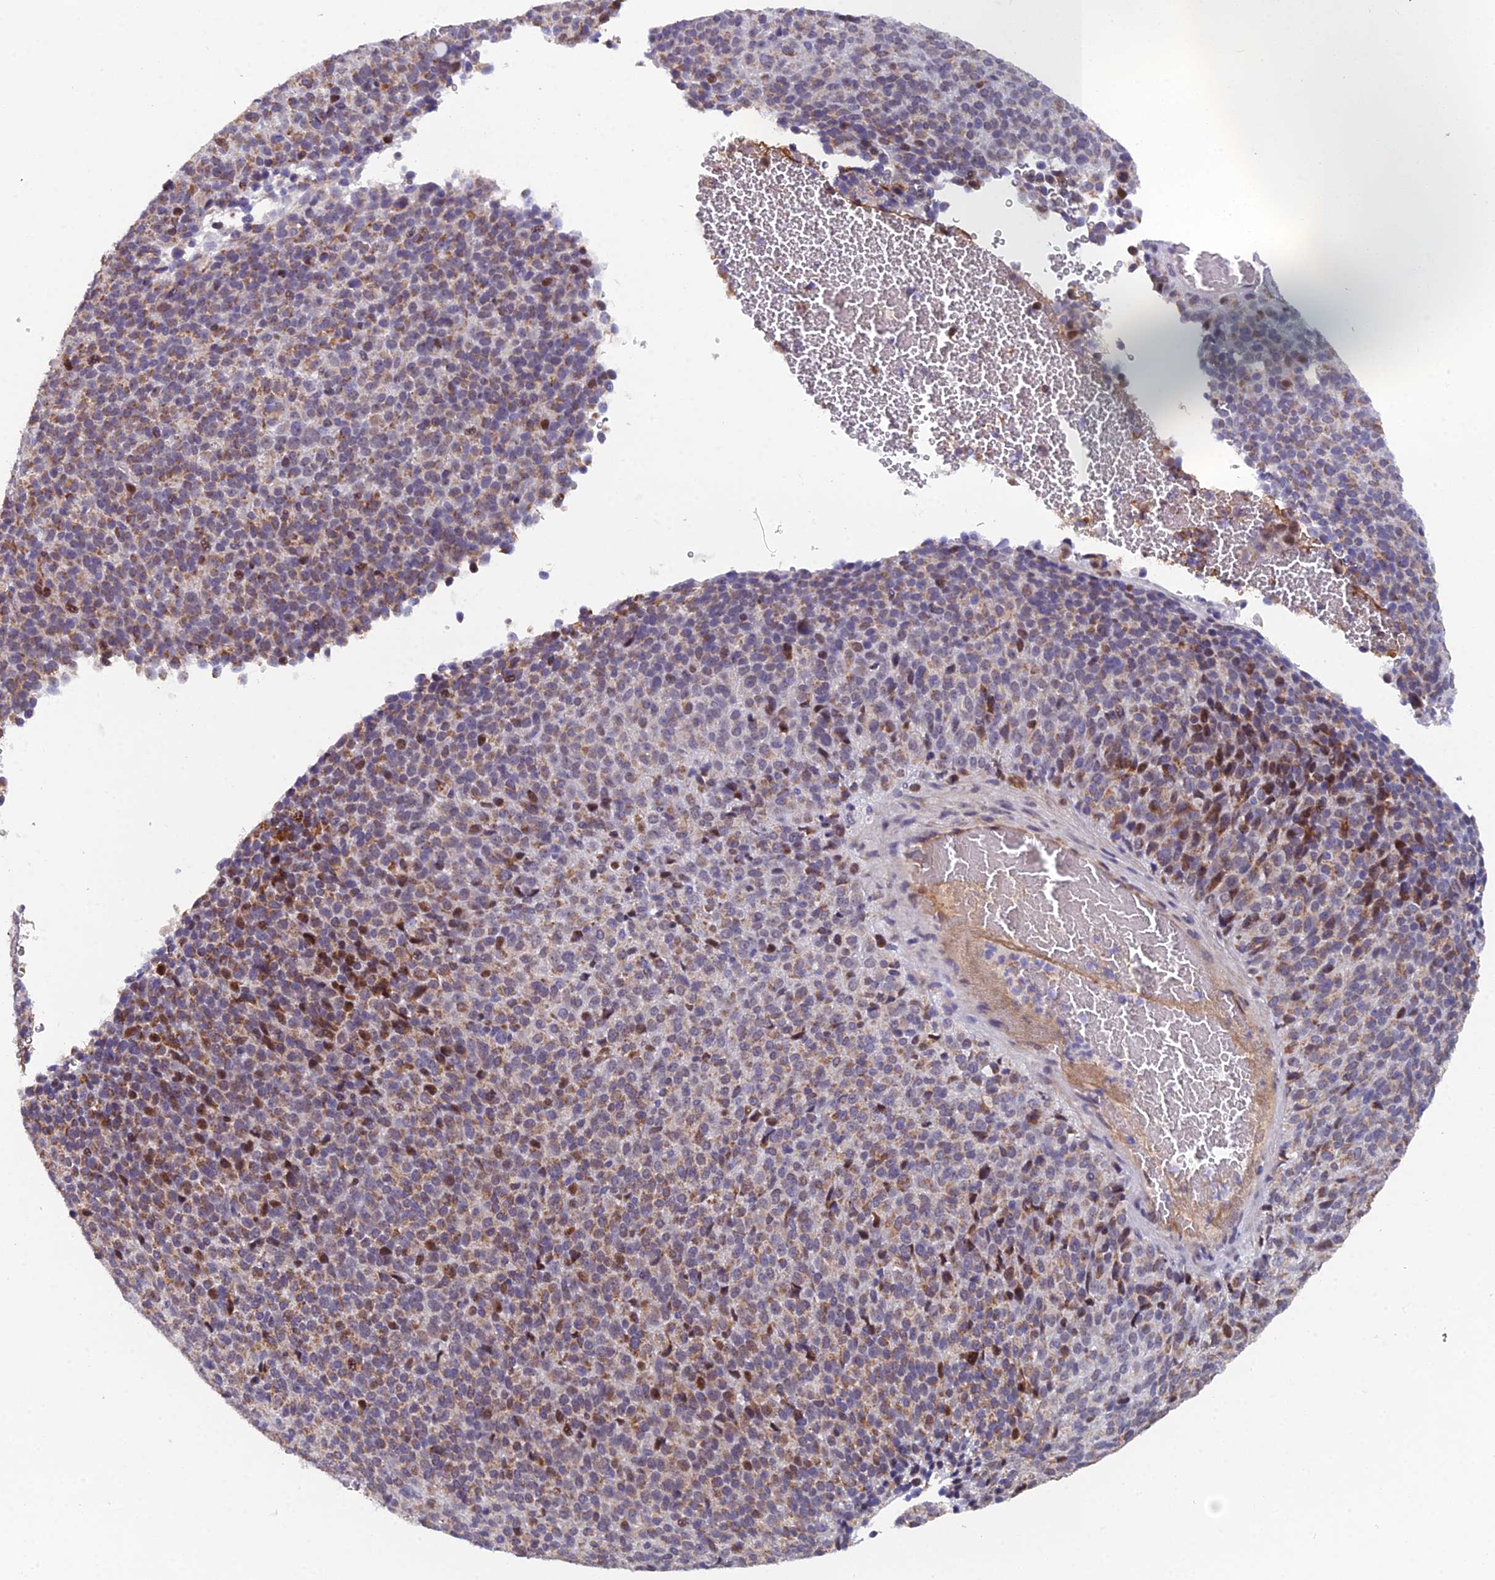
{"staining": {"intensity": "moderate", "quantity": ">75%", "location": "cytoplasmic/membranous"}, "tissue": "melanoma", "cell_type": "Tumor cells", "image_type": "cancer", "snomed": [{"axis": "morphology", "description": "Malignant melanoma, Metastatic site"}, {"axis": "topography", "description": "Brain"}], "caption": "Malignant melanoma (metastatic site) was stained to show a protein in brown. There is medium levels of moderate cytoplasmic/membranous expression in approximately >75% of tumor cells.", "gene": "XKR9", "patient": {"sex": "female", "age": 56}}